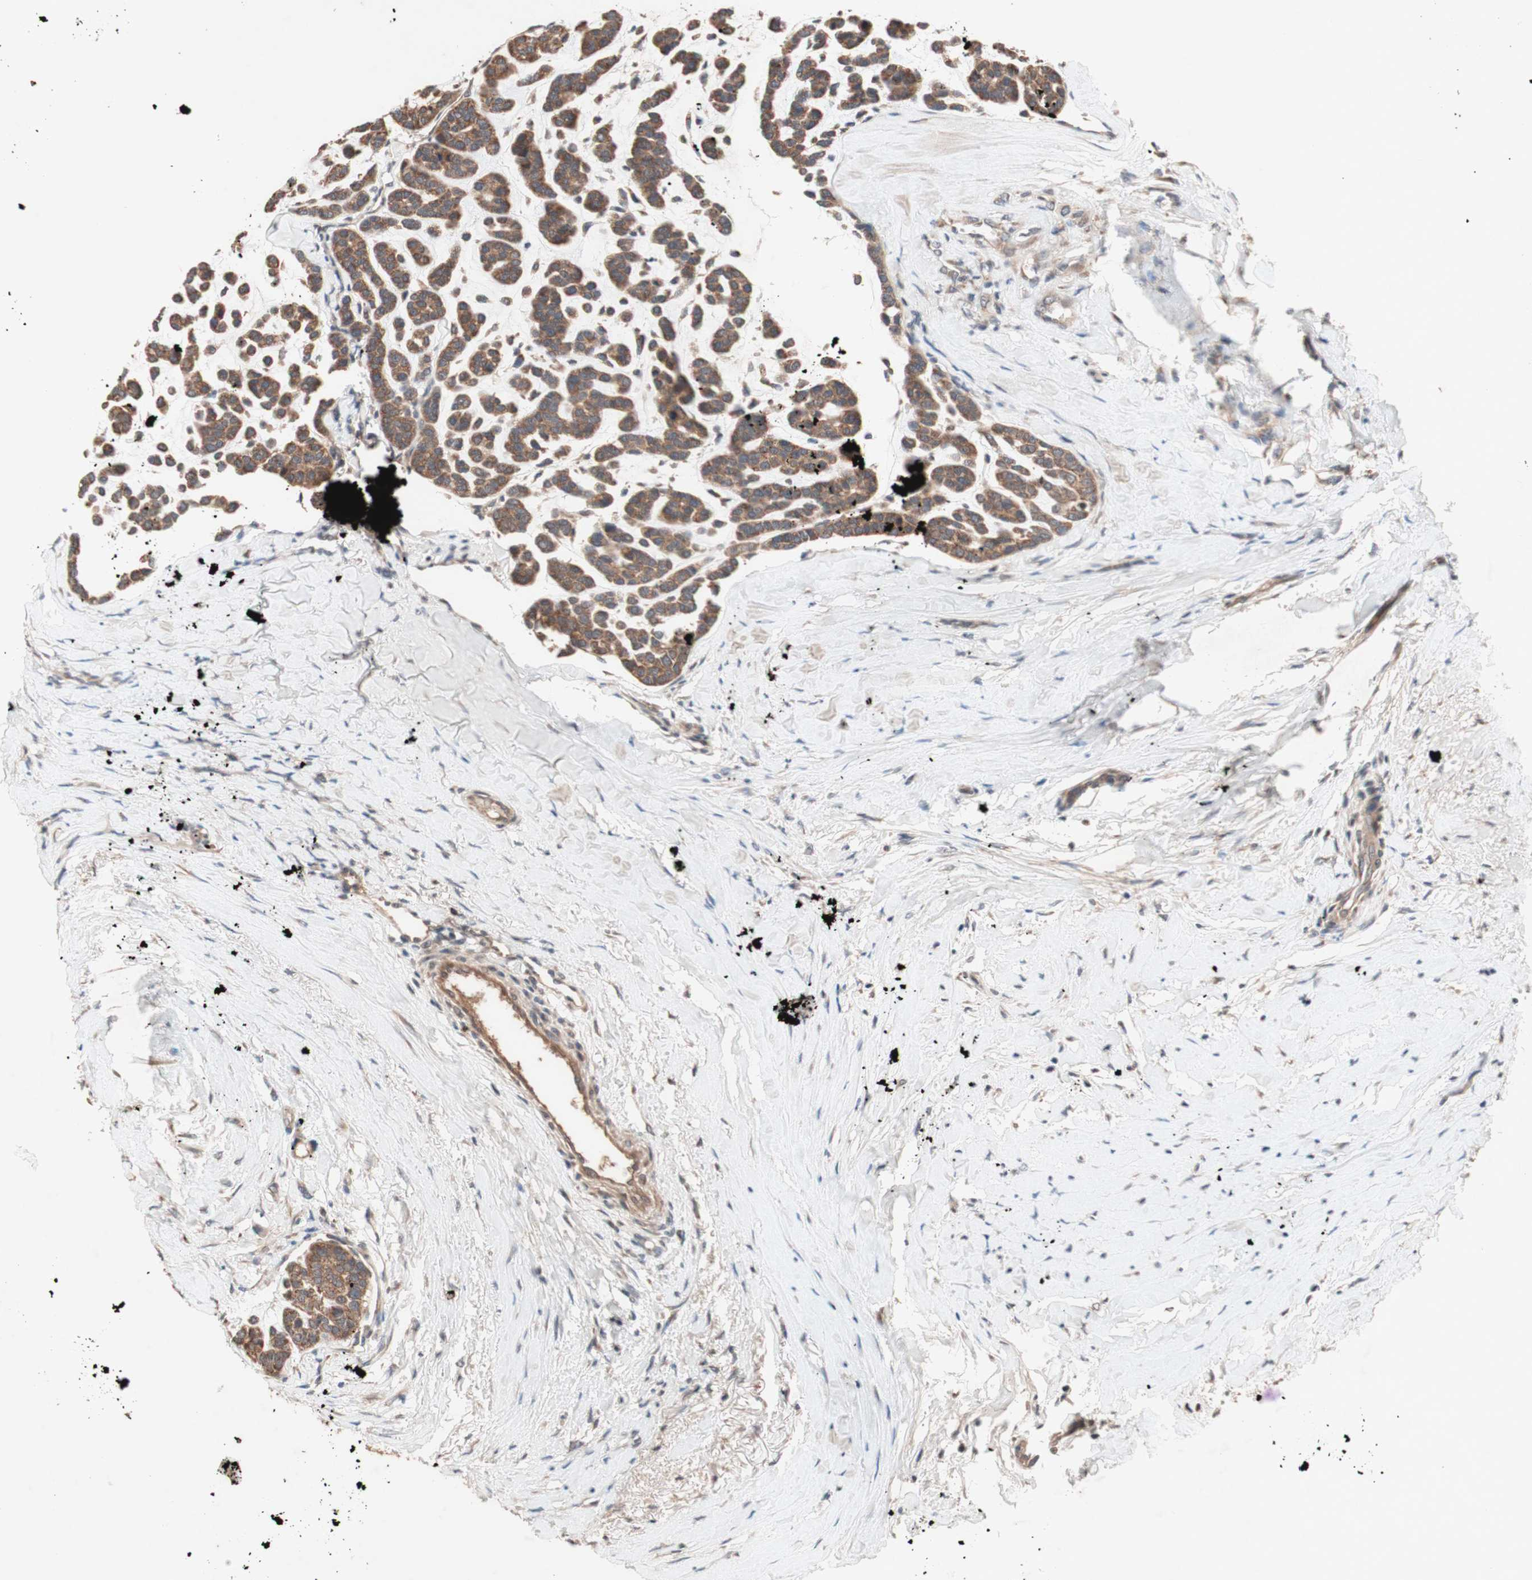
{"staining": {"intensity": "moderate", "quantity": ">75%", "location": "cytoplasmic/membranous"}, "tissue": "head and neck cancer", "cell_type": "Tumor cells", "image_type": "cancer", "snomed": [{"axis": "morphology", "description": "Adenocarcinoma, NOS"}, {"axis": "morphology", "description": "Adenoma, NOS"}, {"axis": "topography", "description": "Head-Neck"}], "caption": "DAB (3,3'-diaminobenzidine) immunohistochemical staining of head and neck cancer (adenoma) reveals moderate cytoplasmic/membranous protein staining in approximately >75% of tumor cells. (DAB (3,3'-diaminobenzidine) IHC, brown staining for protein, blue staining for nuclei).", "gene": "DDOST", "patient": {"sex": "female", "age": 55}}